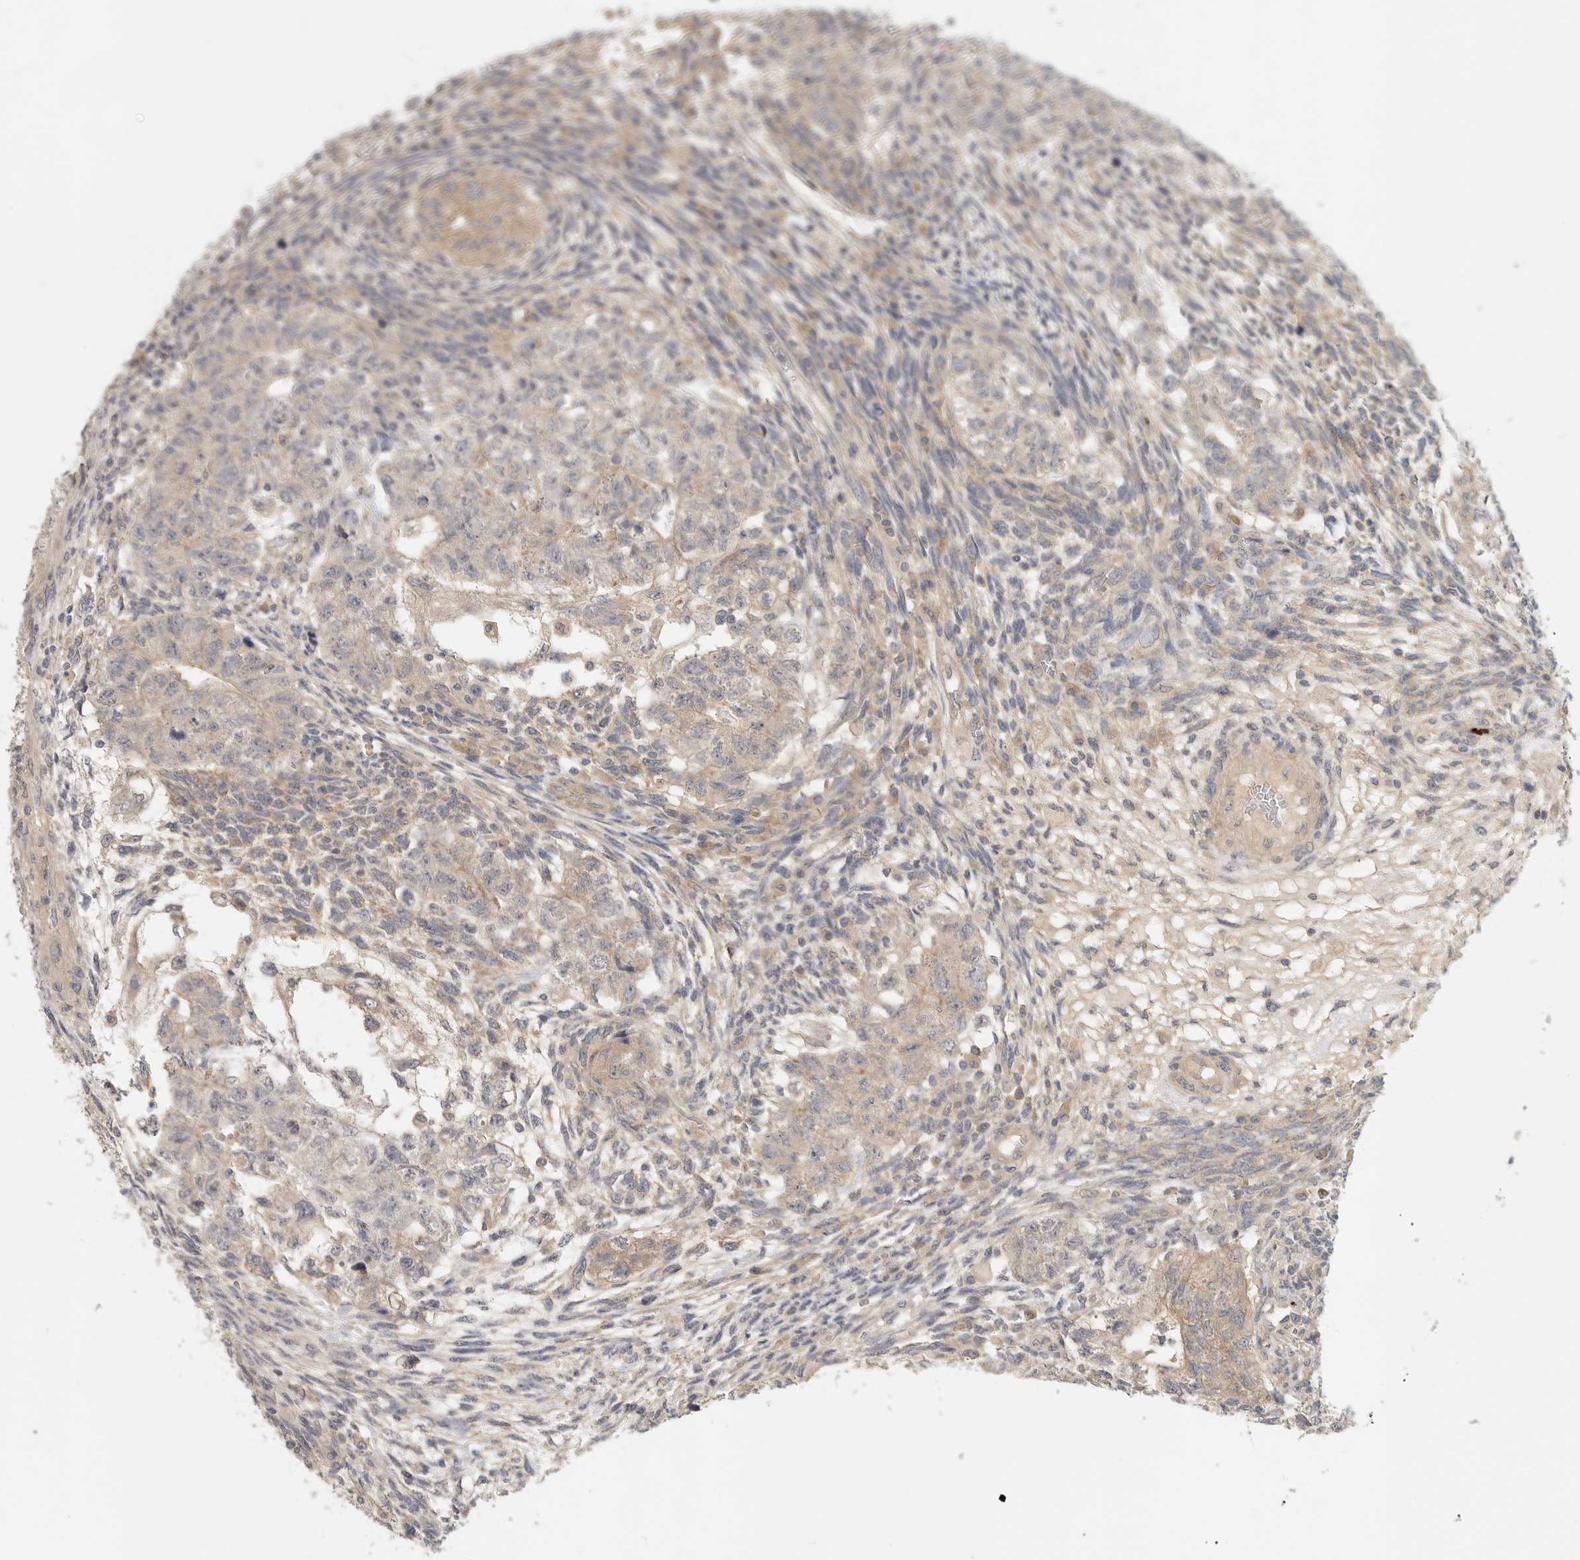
{"staining": {"intensity": "weak", "quantity": "25%-75%", "location": "cytoplasmic/membranous"}, "tissue": "testis cancer", "cell_type": "Tumor cells", "image_type": "cancer", "snomed": [{"axis": "morphology", "description": "Normal tissue, NOS"}, {"axis": "morphology", "description": "Carcinoma, Embryonal, NOS"}, {"axis": "topography", "description": "Testis"}], "caption": "A micrograph showing weak cytoplasmic/membranous staining in about 25%-75% of tumor cells in testis cancer (embryonal carcinoma), as visualized by brown immunohistochemical staining.", "gene": "HDAC6", "patient": {"sex": "male", "age": 36}}